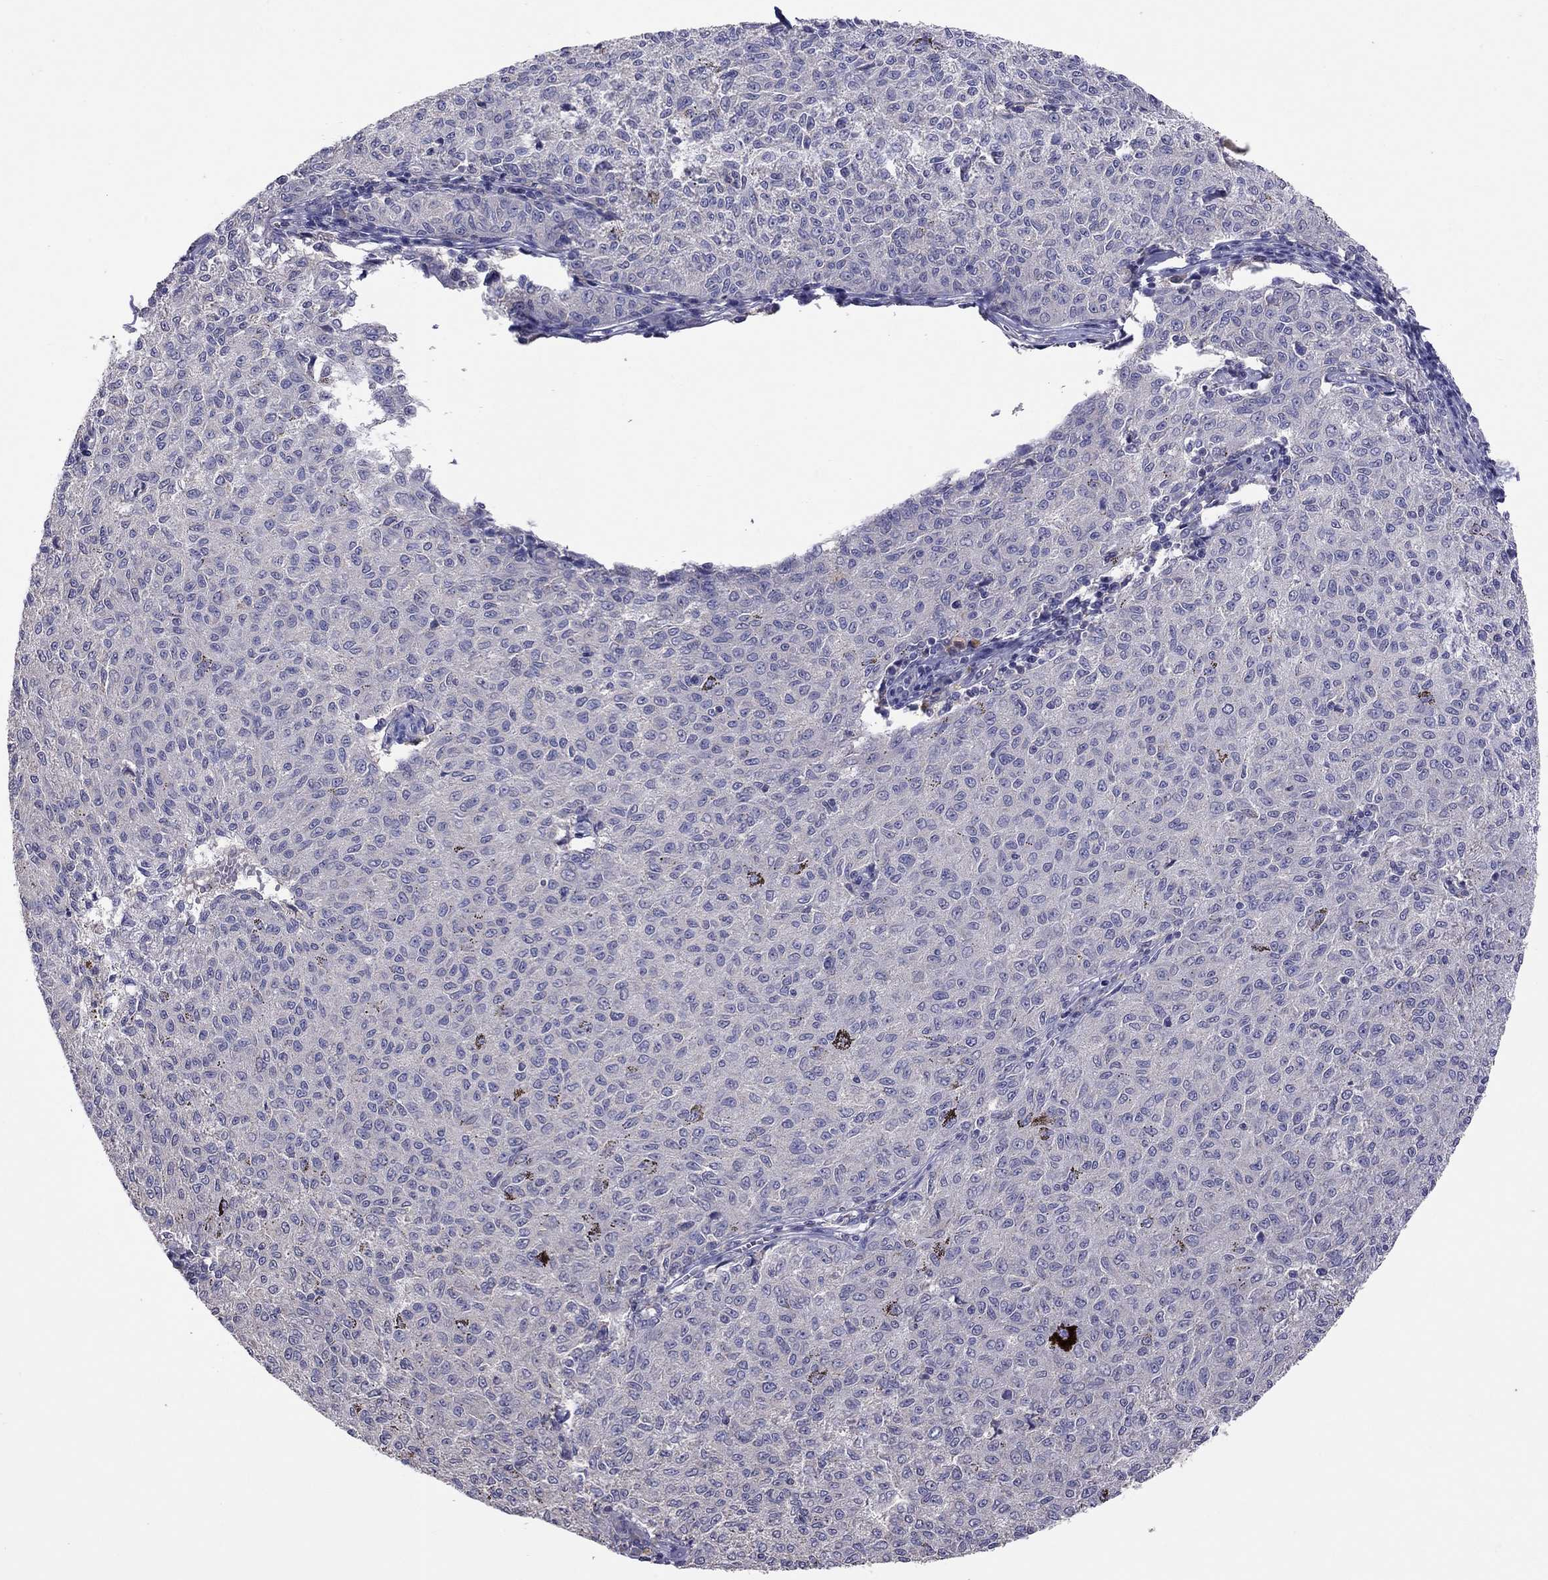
{"staining": {"intensity": "negative", "quantity": "none", "location": "none"}, "tissue": "melanoma", "cell_type": "Tumor cells", "image_type": "cancer", "snomed": [{"axis": "morphology", "description": "Malignant melanoma, NOS"}, {"axis": "topography", "description": "Skin"}], "caption": "Immunohistochemistry (IHC) of melanoma demonstrates no staining in tumor cells.", "gene": "RTP5", "patient": {"sex": "female", "age": 72}}